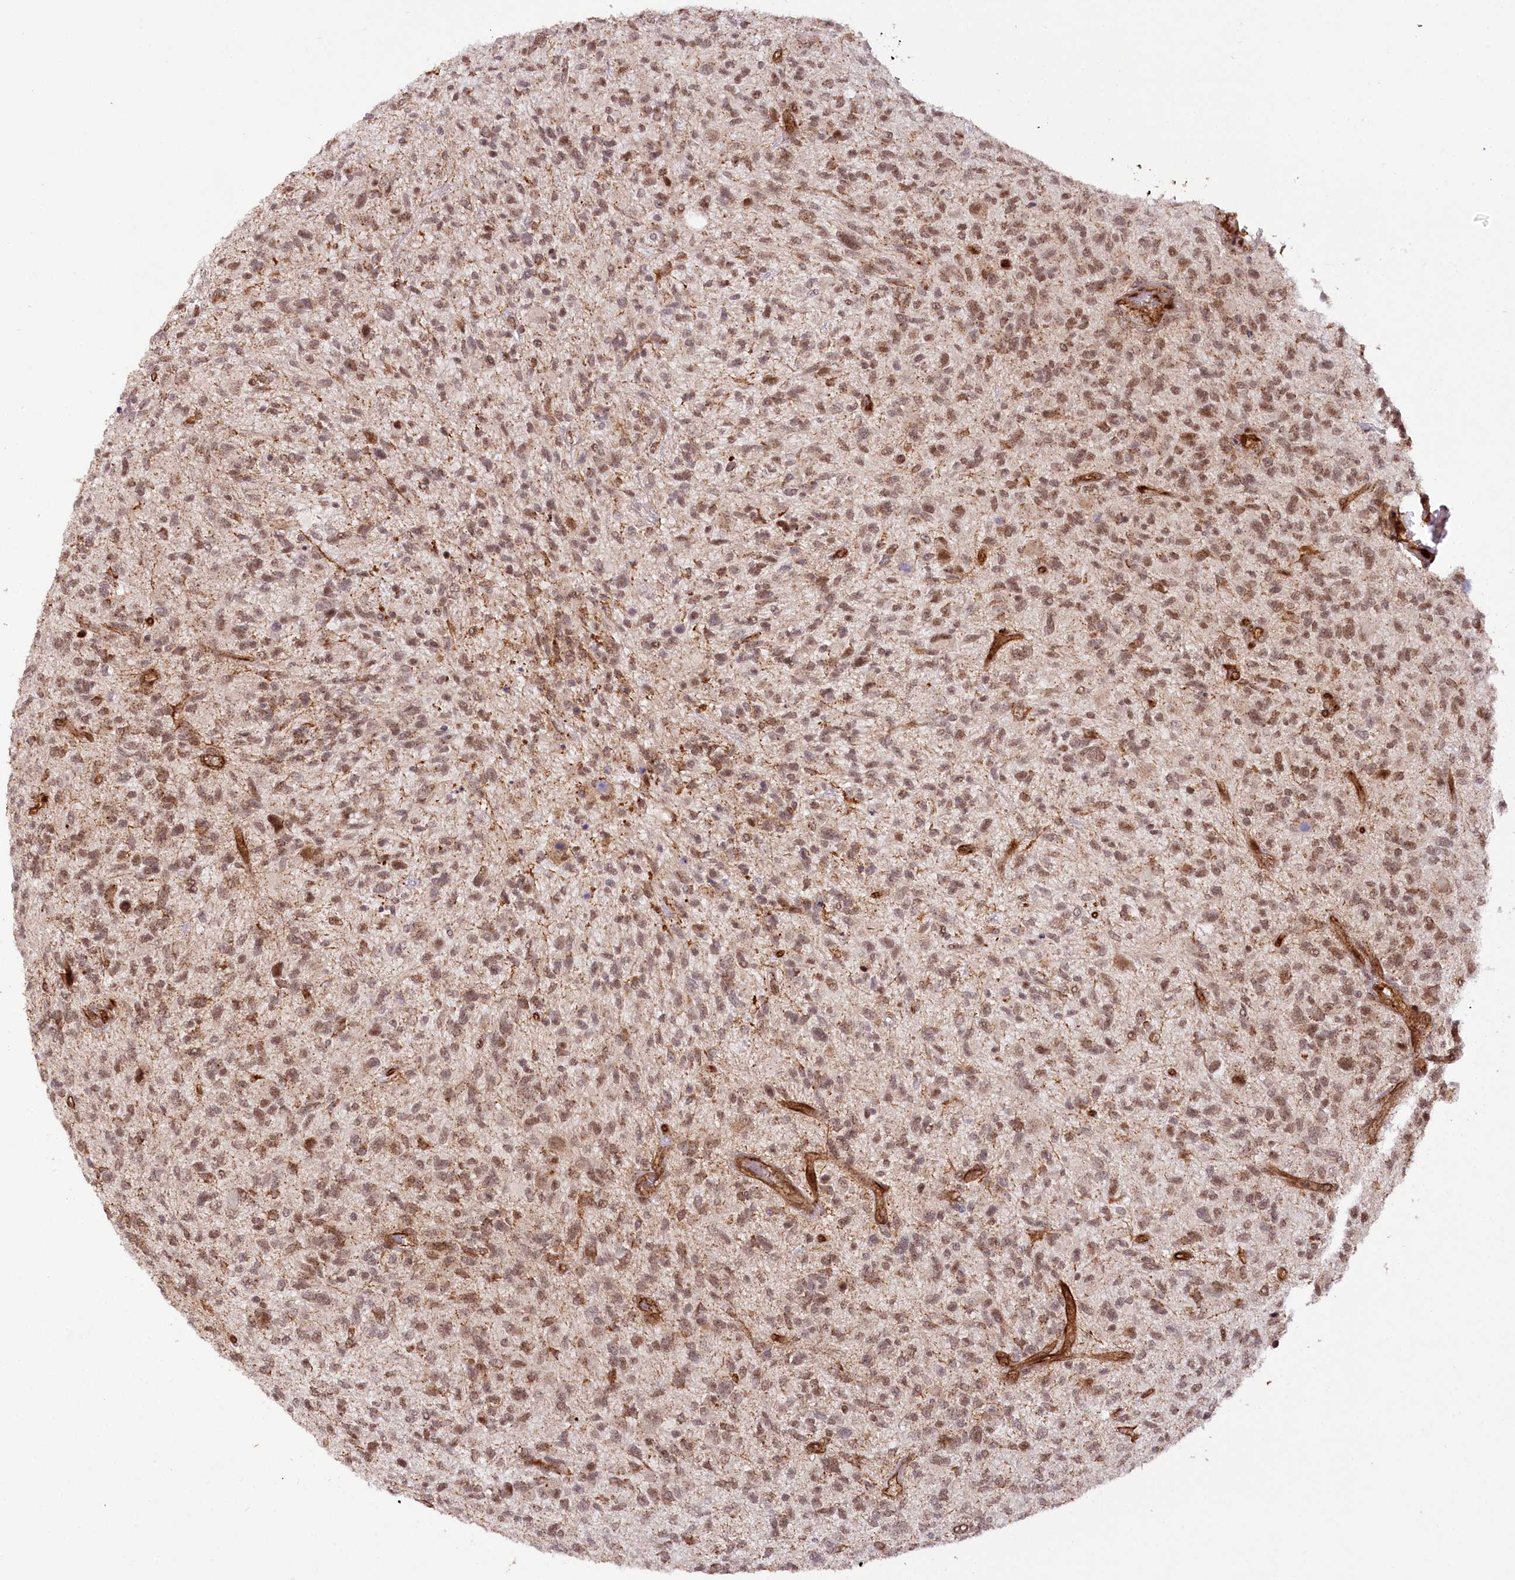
{"staining": {"intensity": "moderate", "quantity": ">75%", "location": "cytoplasmic/membranous,nuclear"}, "tissue": "glioma", "cell_type": "Tumor cells", "image_type": "cancer", "snomed": [{"axis": "morphology", "description": "Glioma, malignant, High grade"}, {"axis": "topography", "description": "Brain"}], "caption": "Moderate cytoplasmic/membranous and nuclear expression for a protein is present in about >75% of tumor cells of glioma using immunohistochemistry.", "gene": "COPG1", "patient": {"sex": "male", "age": 47}}